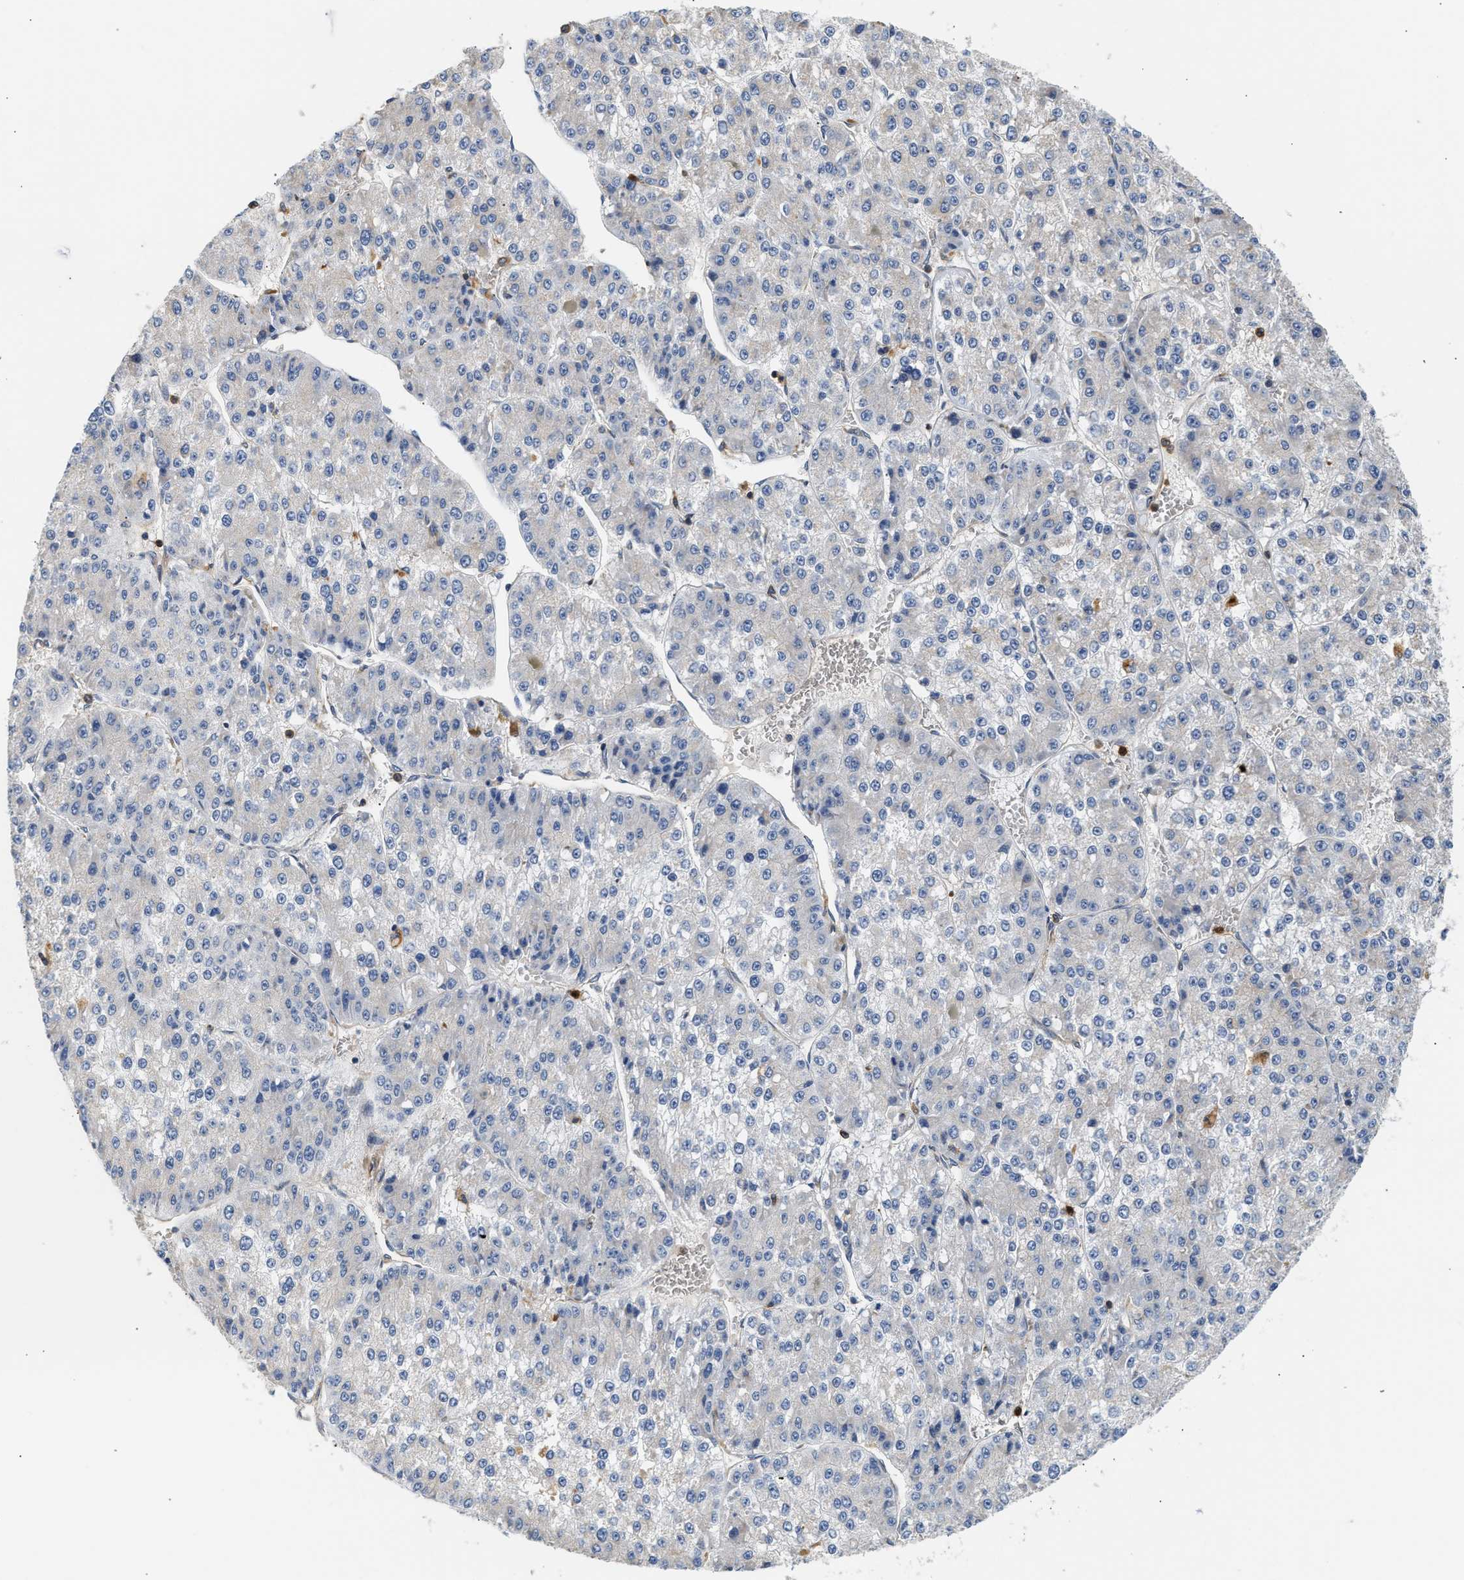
{"staining": {"intensity": "negative", "quantity": "none", "location": "none"}, "tissue": "liver cancer", "cell_type": "Tumor cells", "image_type": "cancer", "snomed": [{"axis": "morphology", "description": "Carcinoma, Hepatocellular, NOS"}, {"axis": "topography", "description": "Liver"}], "caption": "IHC photomicrograph of neoplastic tissue: liver cancer (hepatocellular carcinoma) stained with DAB (3,3'-diaminobenzidine) exhibits no significant protein expression in tumor cells. (Immunohistochemistry, brightfield microscopy, high magnification).", "gene": "RAB31", "patient": {"sex": "female", "age": 73}}